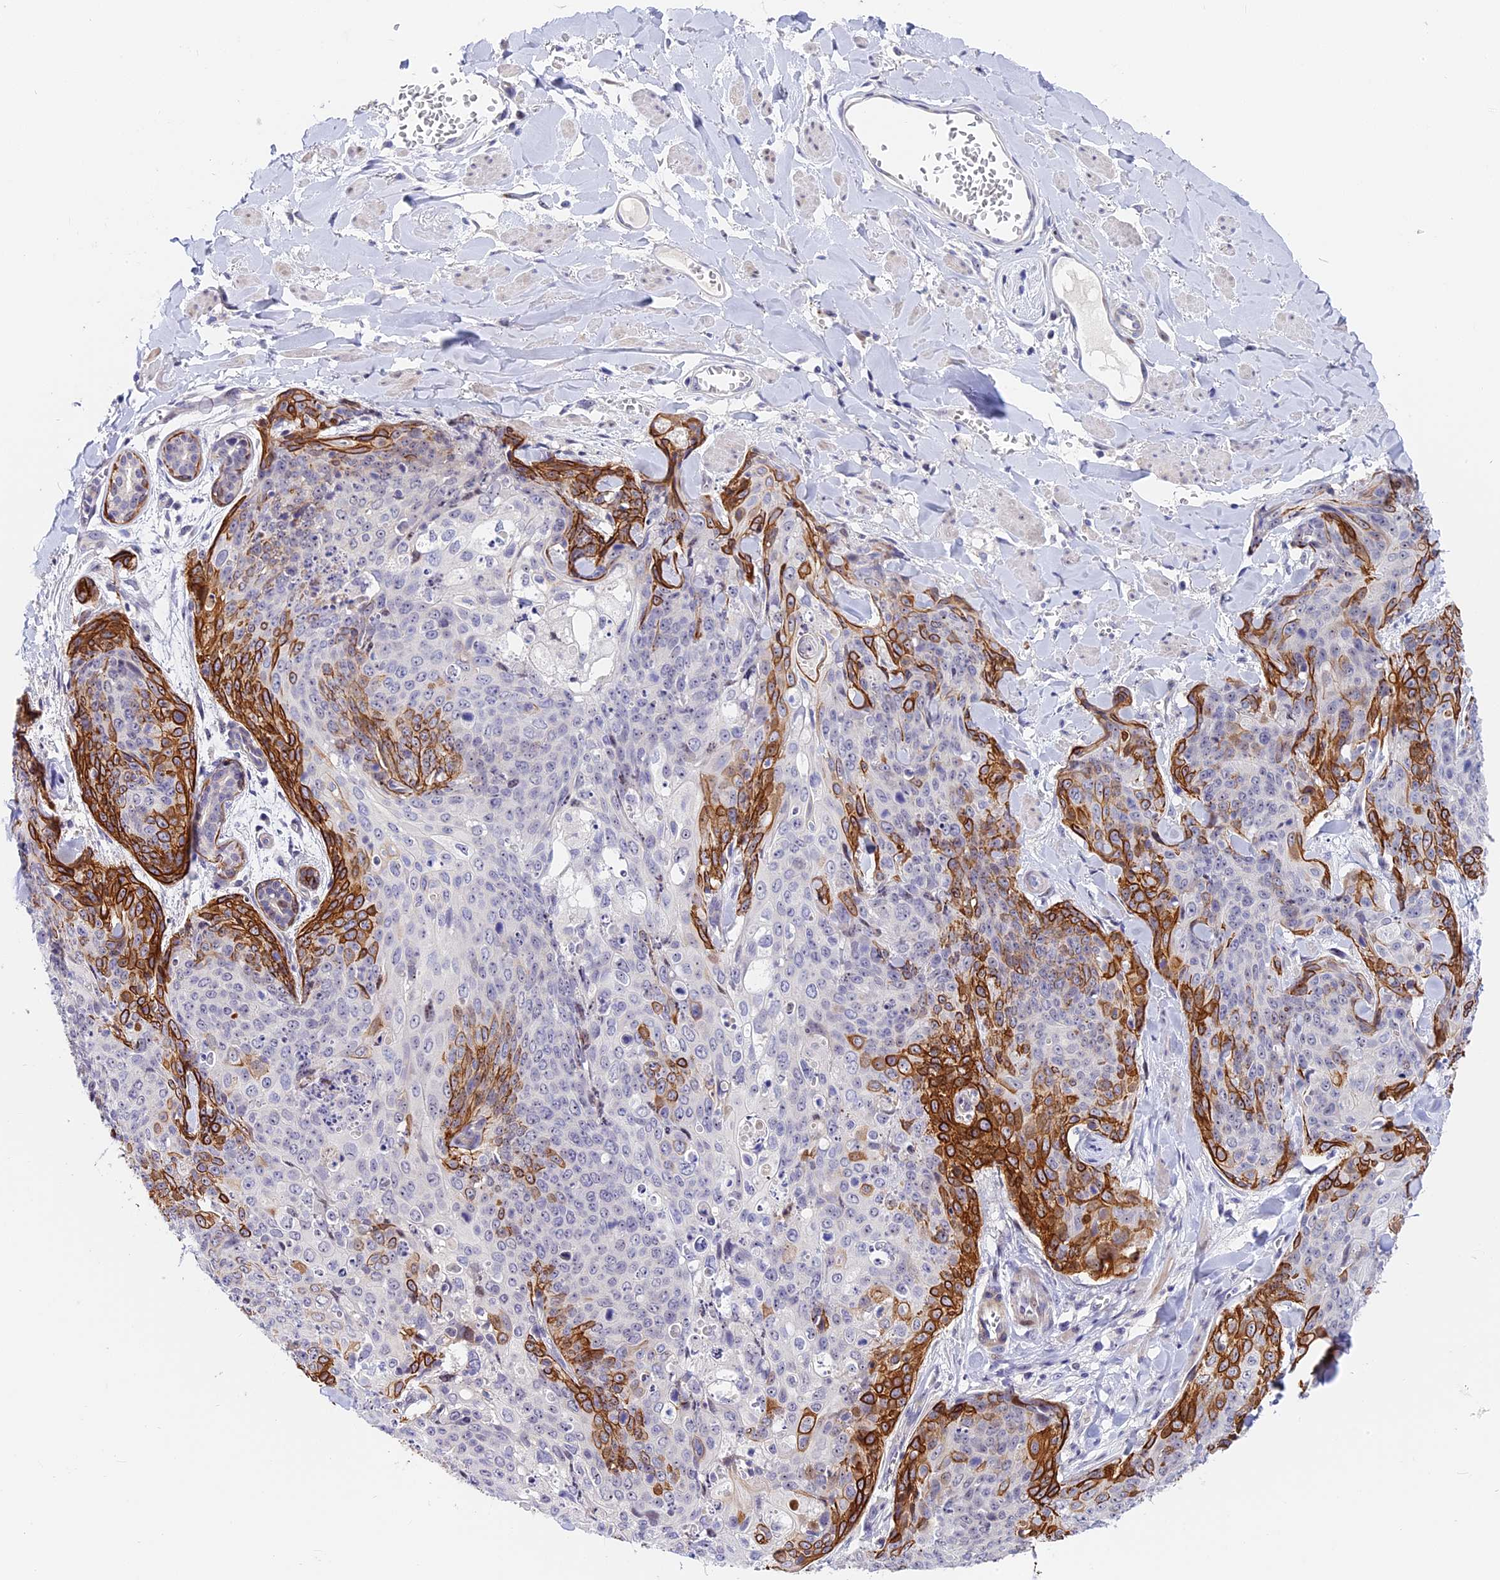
{"staining": {"intensity": "moderate", "quantity": "25%-75%", "location": "cytoplasmic/membranous"}, "tissue": "skin cancer", "cell_type": "Tumor cells", "image_type": "cancer", "snomed": [{"axis": "morphology", "description": "Squamous cell carcinoma, NOS"}, {"axis": "topography", "description": "Skin"}, {"axis": "topography", "description": "Vulva"}], "caption": "This is an image of immunohistochemistry staining of squamous cell carcinoma (skin), which shows moderate staining in the cytoplasmic/membranous of tumor cells.", "gene": "MIDN", "patient": {"sex": "female", "age": 85}}